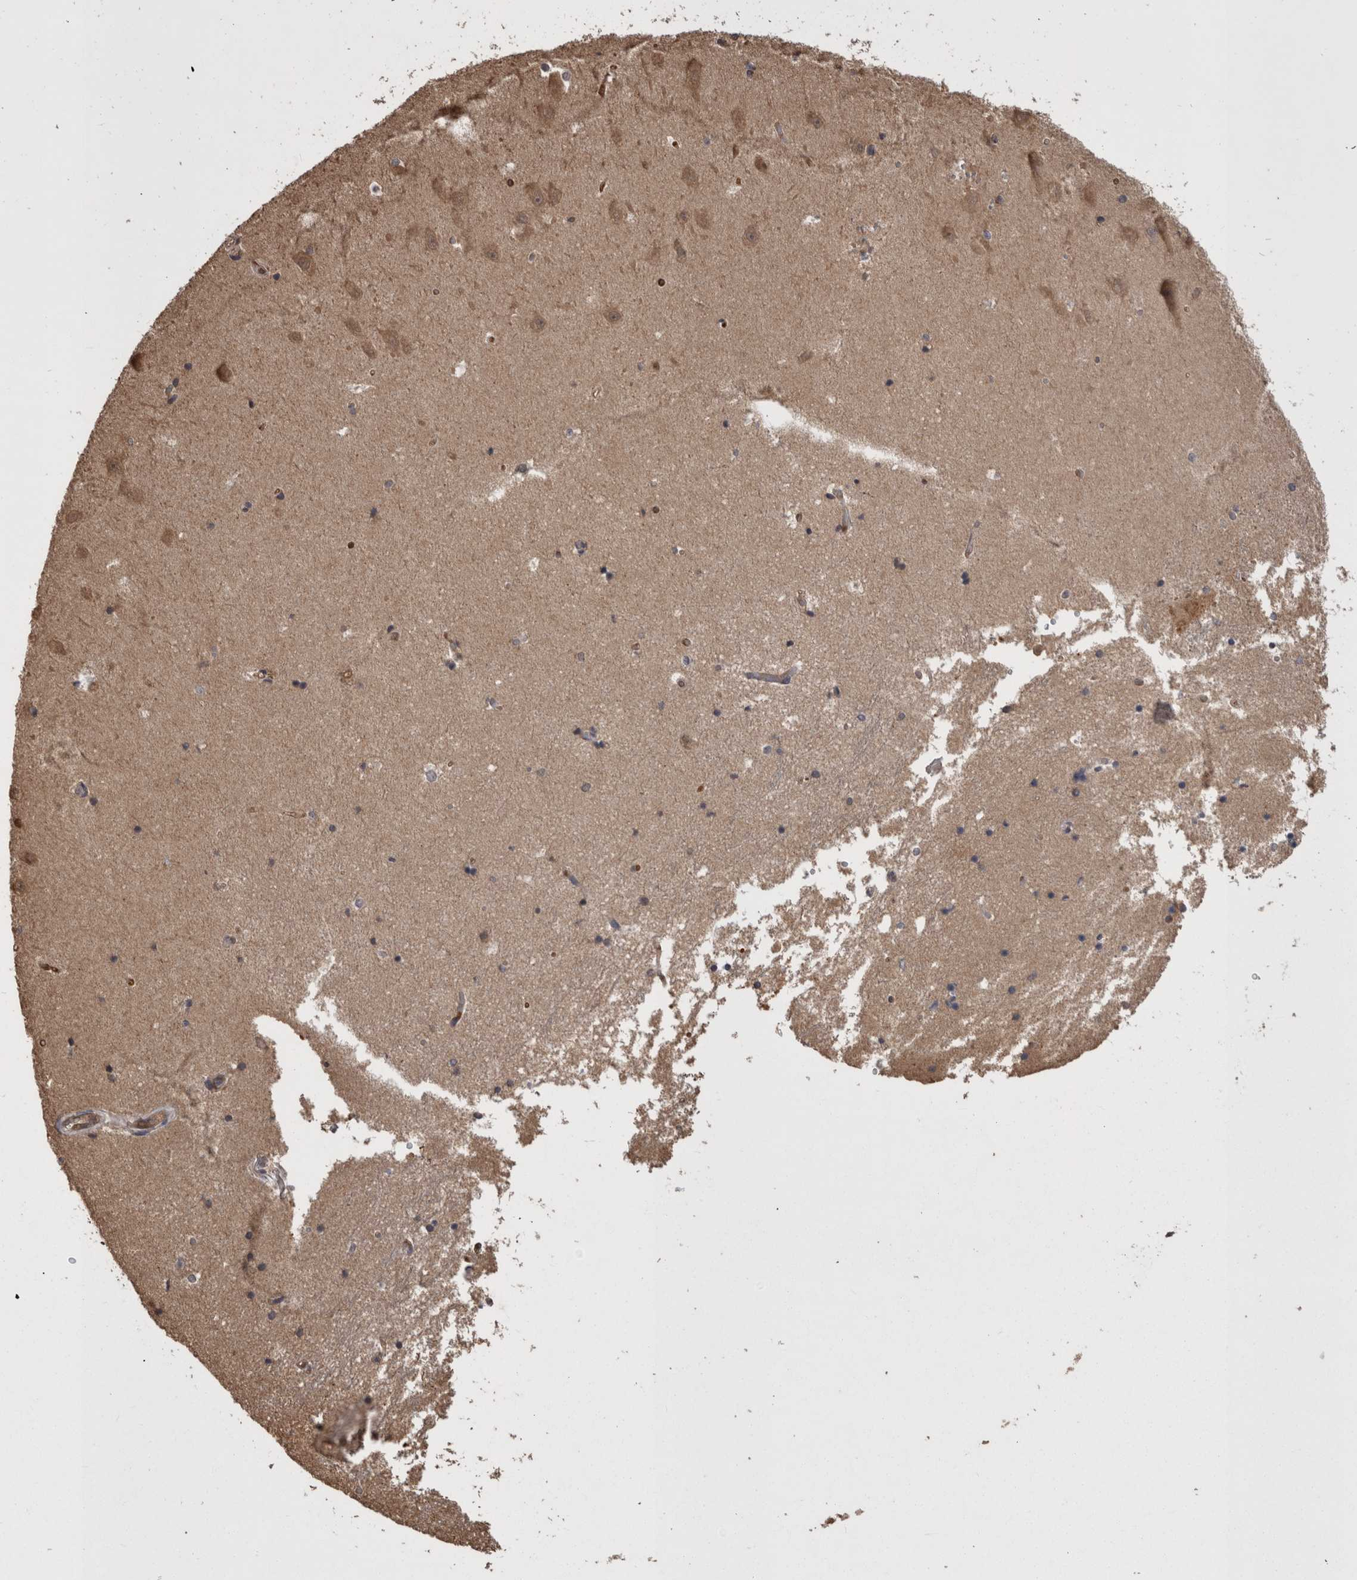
{"staining": {"intensity": "moderate", "quantity": "25%-75%", "location": "cytoplasmic/membranous,nuclear"}, "tissue": "hippocampus", "cell_type": "Glial cells", "image_type": "normal", "snomed": [{"axis": "morphology", "description": "Normal tissue, NOS"}, {"axis": "topography", "description": "Hippocampus"}], "caption": "Protein analysis of benign hippocampus demonstrates moderate cytoplasmic/membranous,nuclear expression in approximately 25%-75% of glial cells.", "gene": "LXN", "patient": {"sex": "male", "age": 45}}